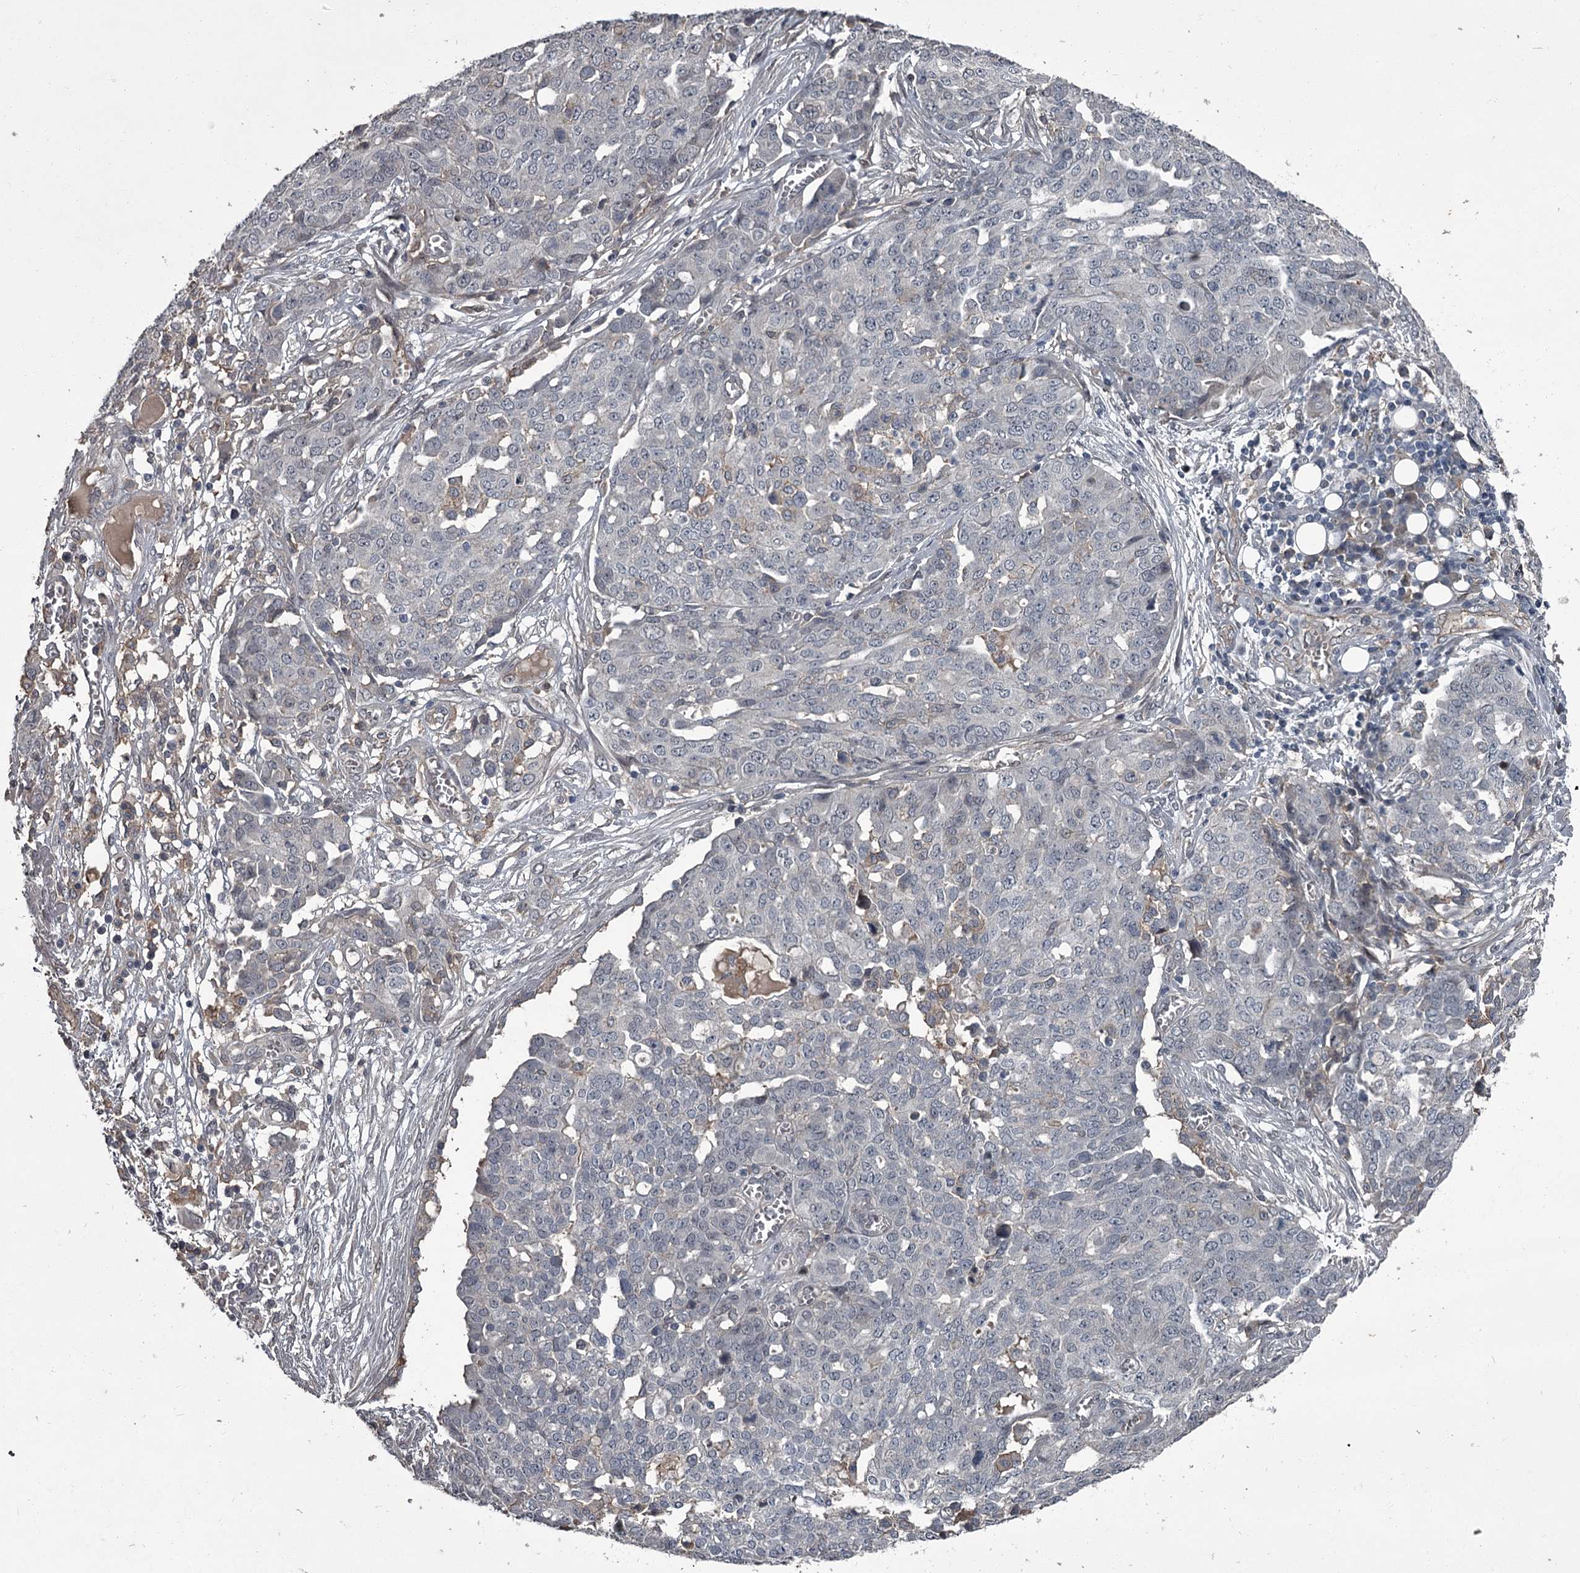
{"staining": {"intensity": "negative", "quantity": "none", "location": "none"}, "tissue": "ovarian cancer", "cell_type": "Tumor cells", "image_type": "cancer", "snomed": [{"axis": "morphology", "description": "Cystadenocarcinoma, serous, NOS"}, {"axis": "topography", "description": "Soft tissue"}, {"axis": "topography", "description": "Ovary"}], "caption": "DAB immunohistochemical staining of ovarian cancer displays no significant staining in tumor cells.", "gene": "FLVCR2", "patient": {"sex": "female", "age": 57}}